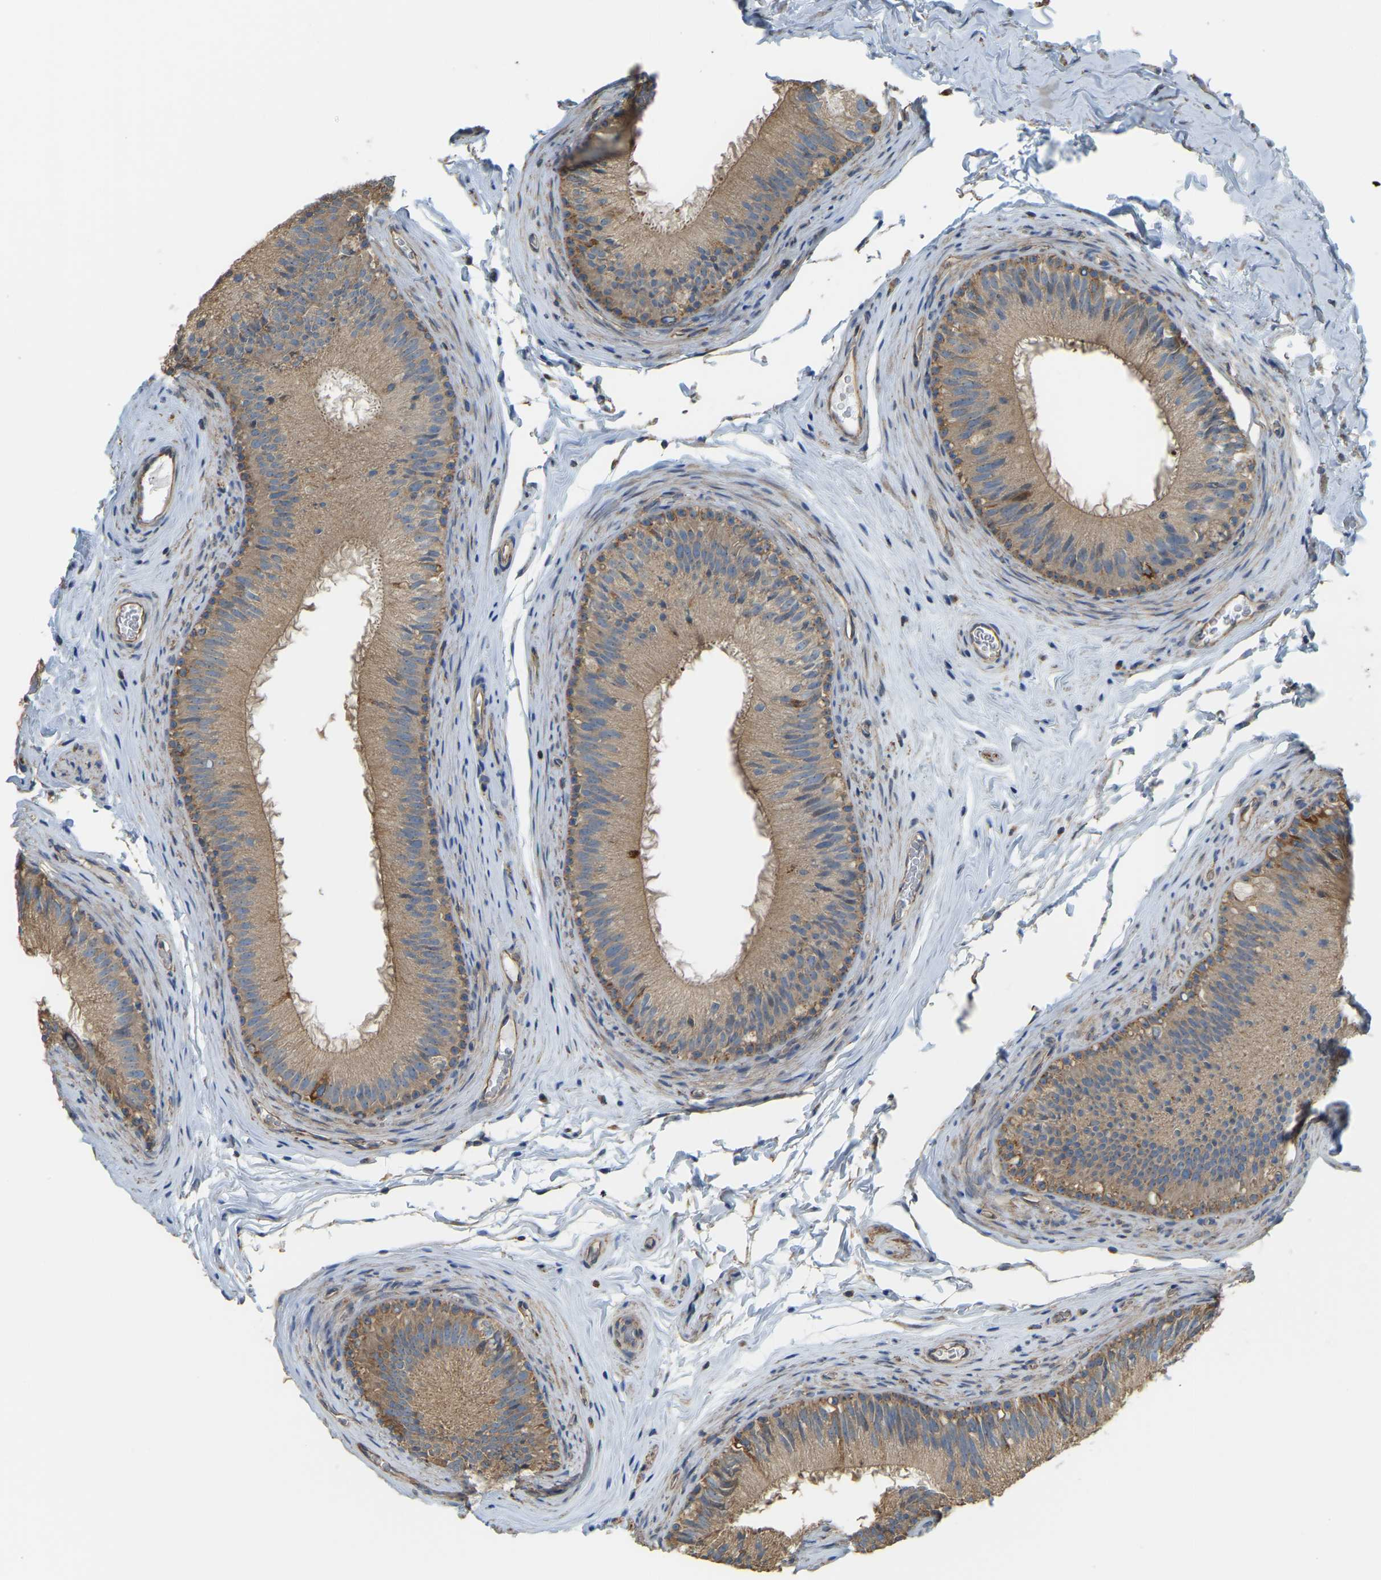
{"staining": {"intensity": "moderate", "quantity": ">75%", "location": "cytoplasmic/membranous"}, "tissue": "epididymis", "cell_type": "Glandular cells", "image_type": "normal", "snomed": [{"axis": "morphology", "description": "Normal tissue, NOS"}, {"axis": "topography", "description": "Testis"}, {"axis": "topography", "description": "Epididymis"}], "caption": "Epididymis stained with DAB (3,3'-diaminobenzidine) IHC displays medium levels of moderate cytoplasmic/membranous staining in about >75% of glandular cells.", "gene": "PSMD7", "patient": {"sex": "male", "age": 36}}